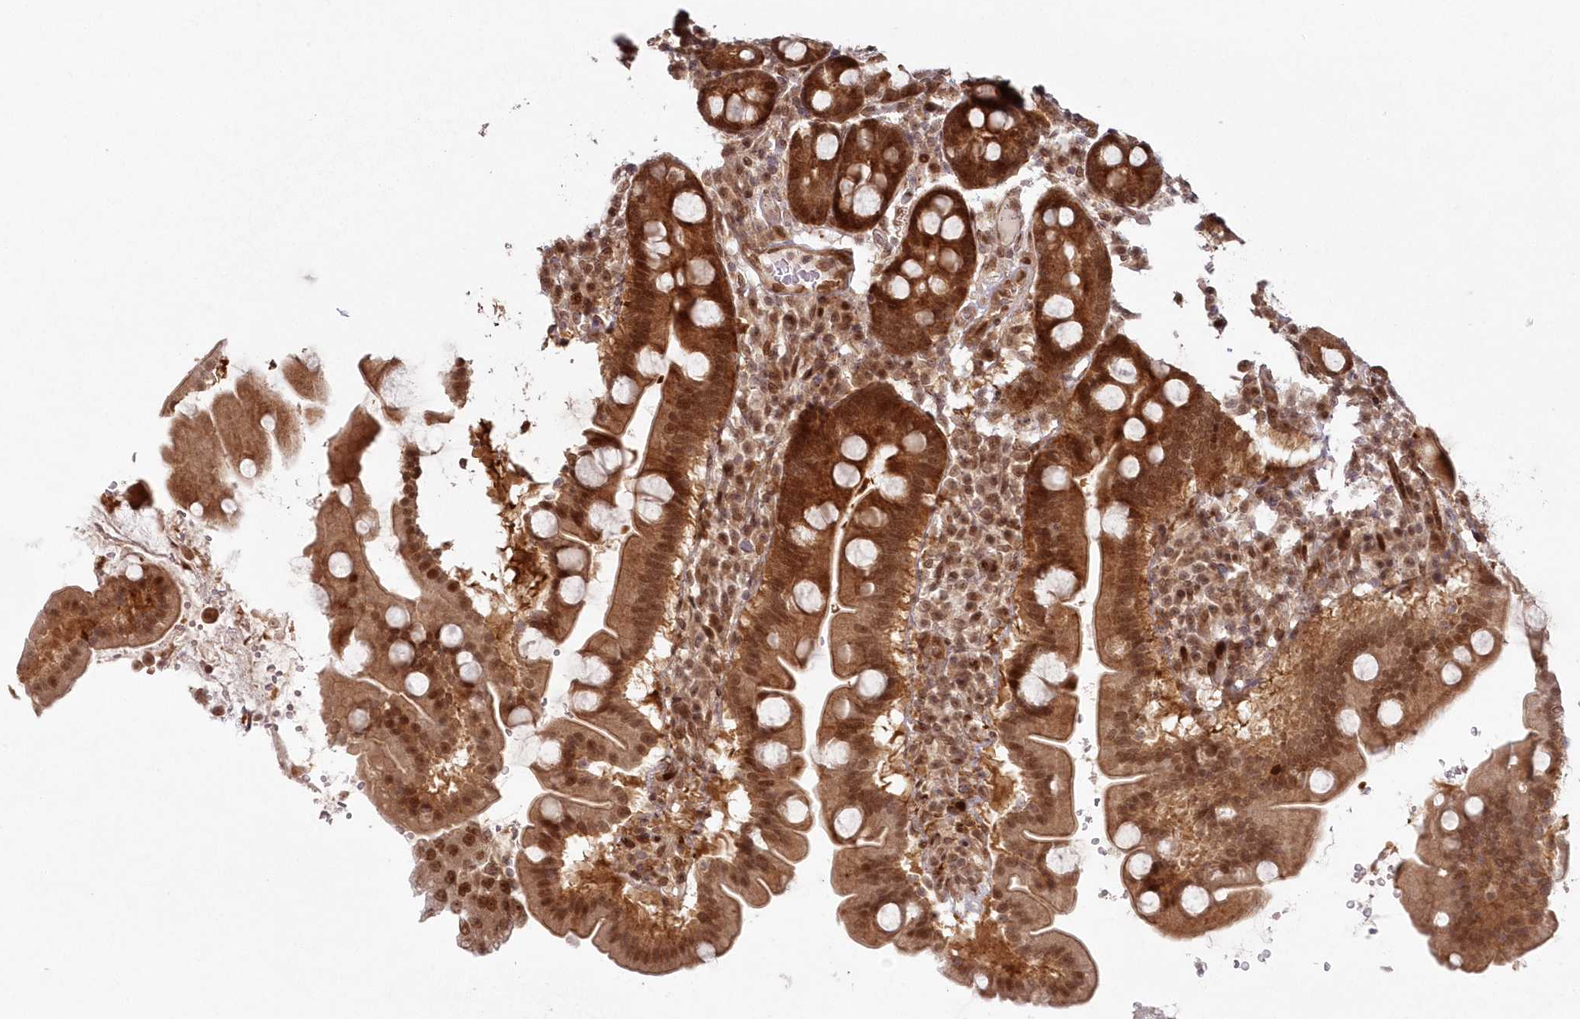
{"staining": {"intensity": "strong", "quantity": ">75%", "location": "cytoplasmic/membranous,nuclear"}, "tissue": "duodenum", "cell_type": "Glandular cells", "image_type": "normal", "snomed": [{"axis": "morphology", "description": "Normal tissue, NOS"}, {"axis": "topography", "description": "Duodenum"}], "caption": "DAB immunohistochemical staining of normal duodenum reveals strong cytoplasmic/membranous,nuclear protein staining in approximately >75% of glandular cells.", "gene": "TOGARAM2", "patient": {"sex": "male", "age": 50}}